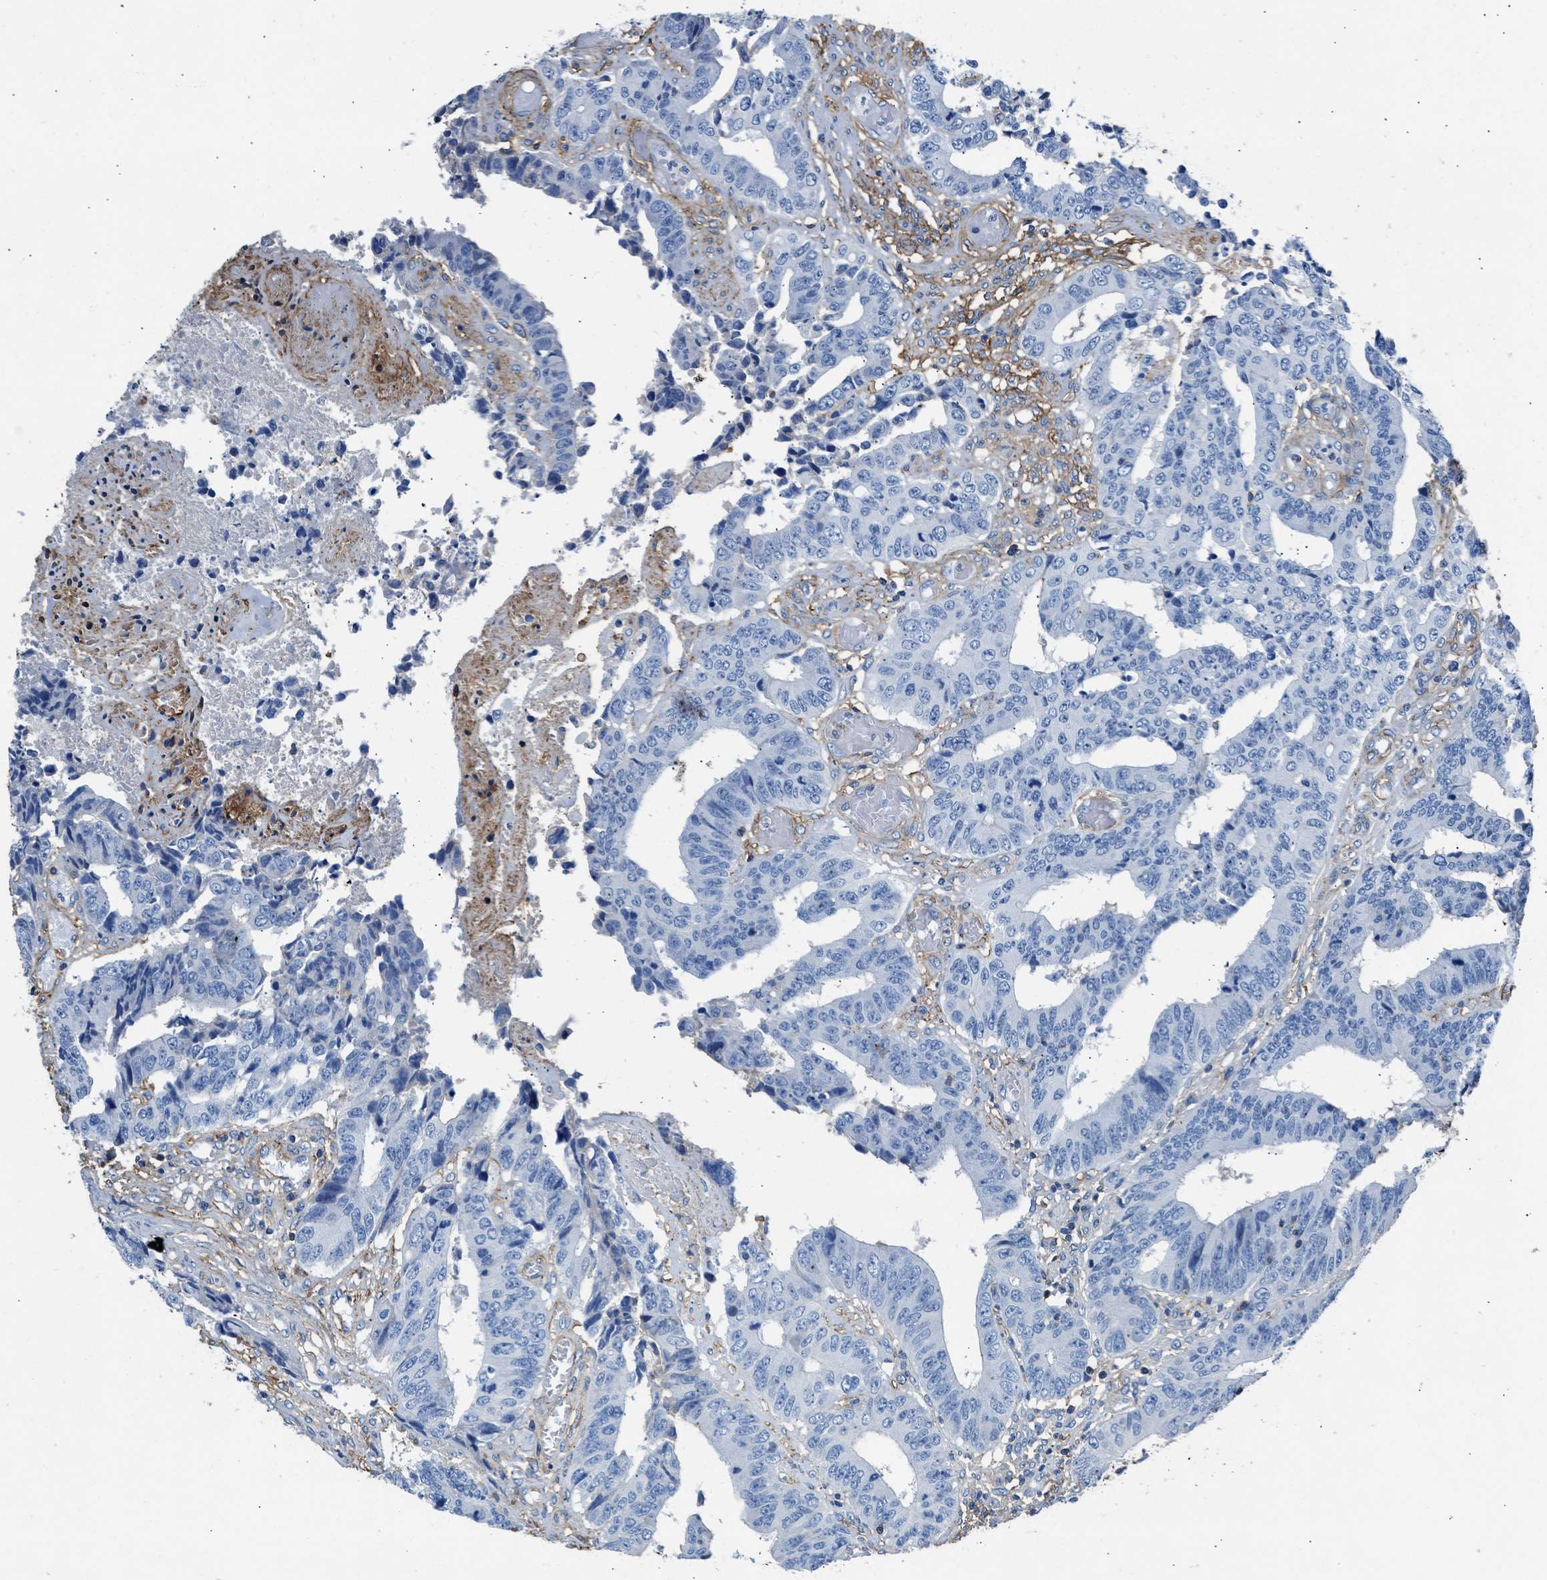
{"staining": {"intensity": "negative", "quantity": "none", "location": "none"}, "tissue": "colorectal cancer", "cell_type": "Tumor cells", "image_type": "cancer", "snomed": [{"axis": "morphology", "description": "Adenocarcinoma, NOS"}, {"axis": "topography", "description": "Rectum"}], "caption": "Tumor cells show no significant protein positivity in colorectal adenocarcinoma.", "gene": "KCNQ4", "patient": {"sex": "male", "age": 84}}